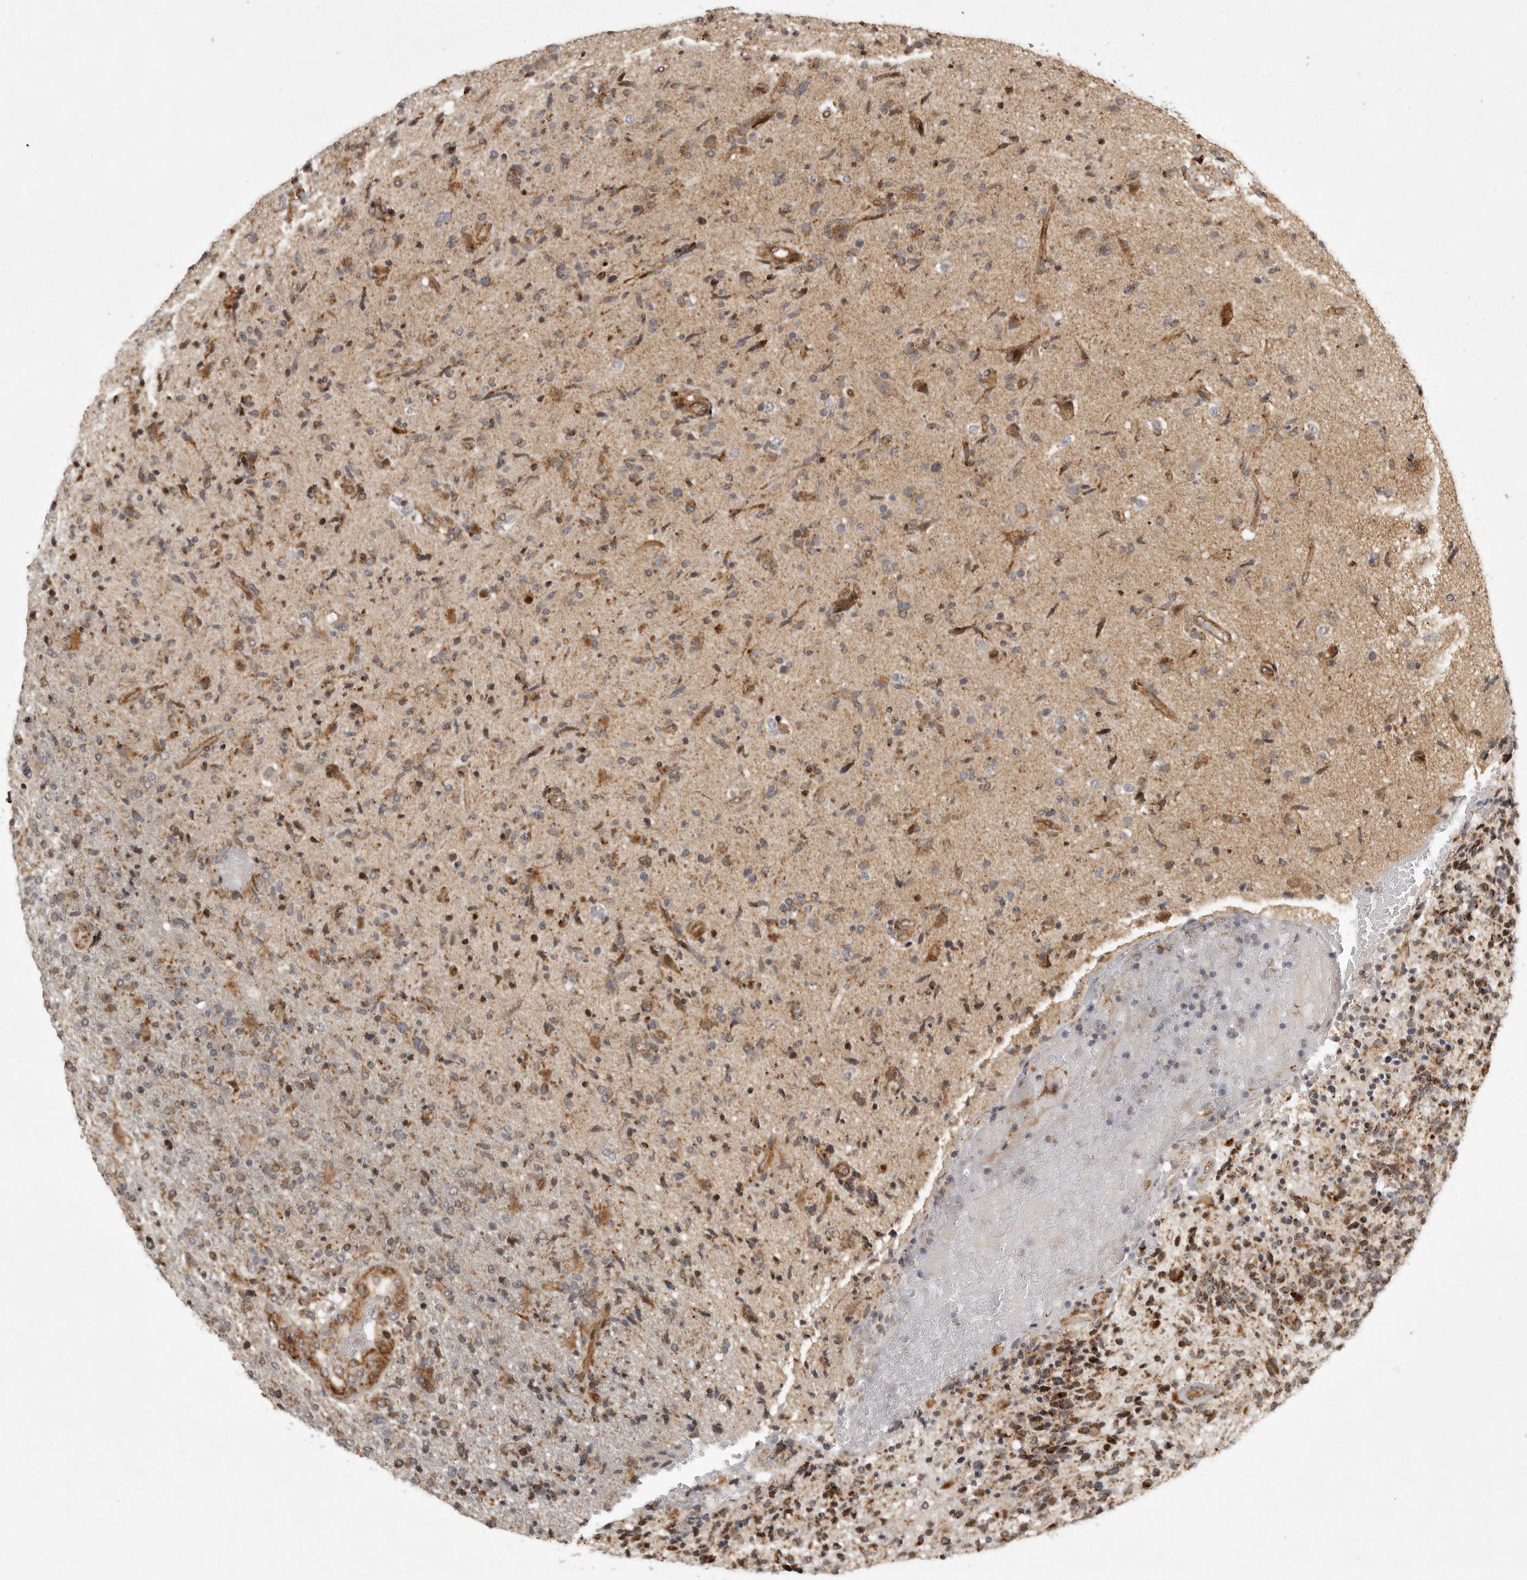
{"staining": {"intensity": "moderate", "quantity": ">75%", "location": "cytoplasmic/membranous"}, "tissue": "glioma", "cell_type": "Tumor cells", "image_type": "cancer", "snomed": [{"axis": "morphology", "description": "Glioma, malignant, High grade"}, {"axis": "topography", "description": "Brain"}], "caption": "The immunohistochemical stain shows moderate cytoplasmic/membranous staining in tumor cells of malignant high-grade glioma tissue.", "gene": "NARS2", "patient": {"sex": "male", "age": 72}}